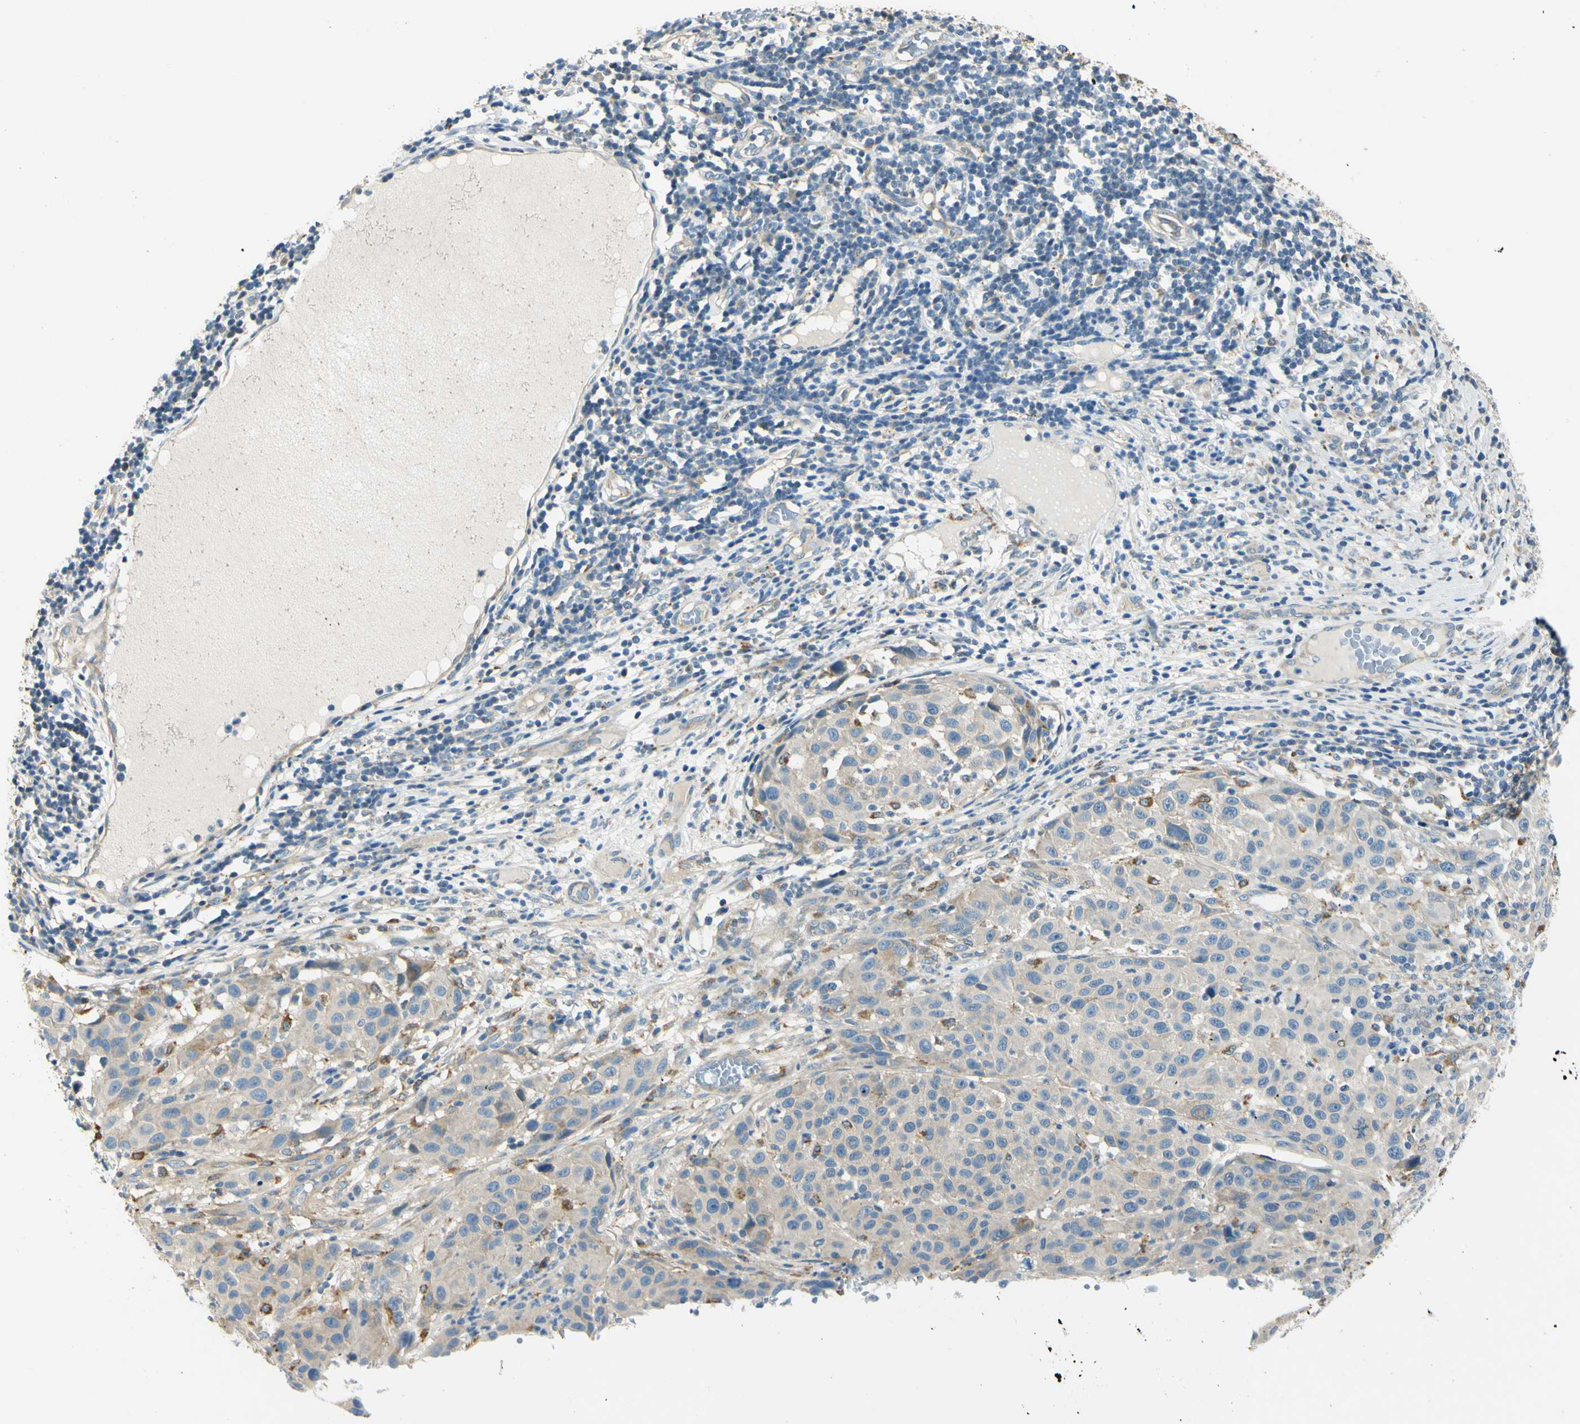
{"staining": {"intensity": "moderate", "quantity": "<25%", "location": "cytoplasmic/membranous"}, "tissue": "melanoma", "cell_type": "Tumor cells", "image_type": "cancer", "snomed": [{"axis": "morphology", "description": "Malignant melanoma, Metastatic site"}, {"axis": "topography", "description": "Lymph node"}], "caption": "Immunohistochemical staining of melanoma displays low levels of moderate cytoplasmic/membranous expression in approximately <25% of tumor cells. (DAB IHC, brown staining for protein, blue staining for nuclei).", "gene": "LAMA3", "patient": {"sex": "male", "age": 61}}